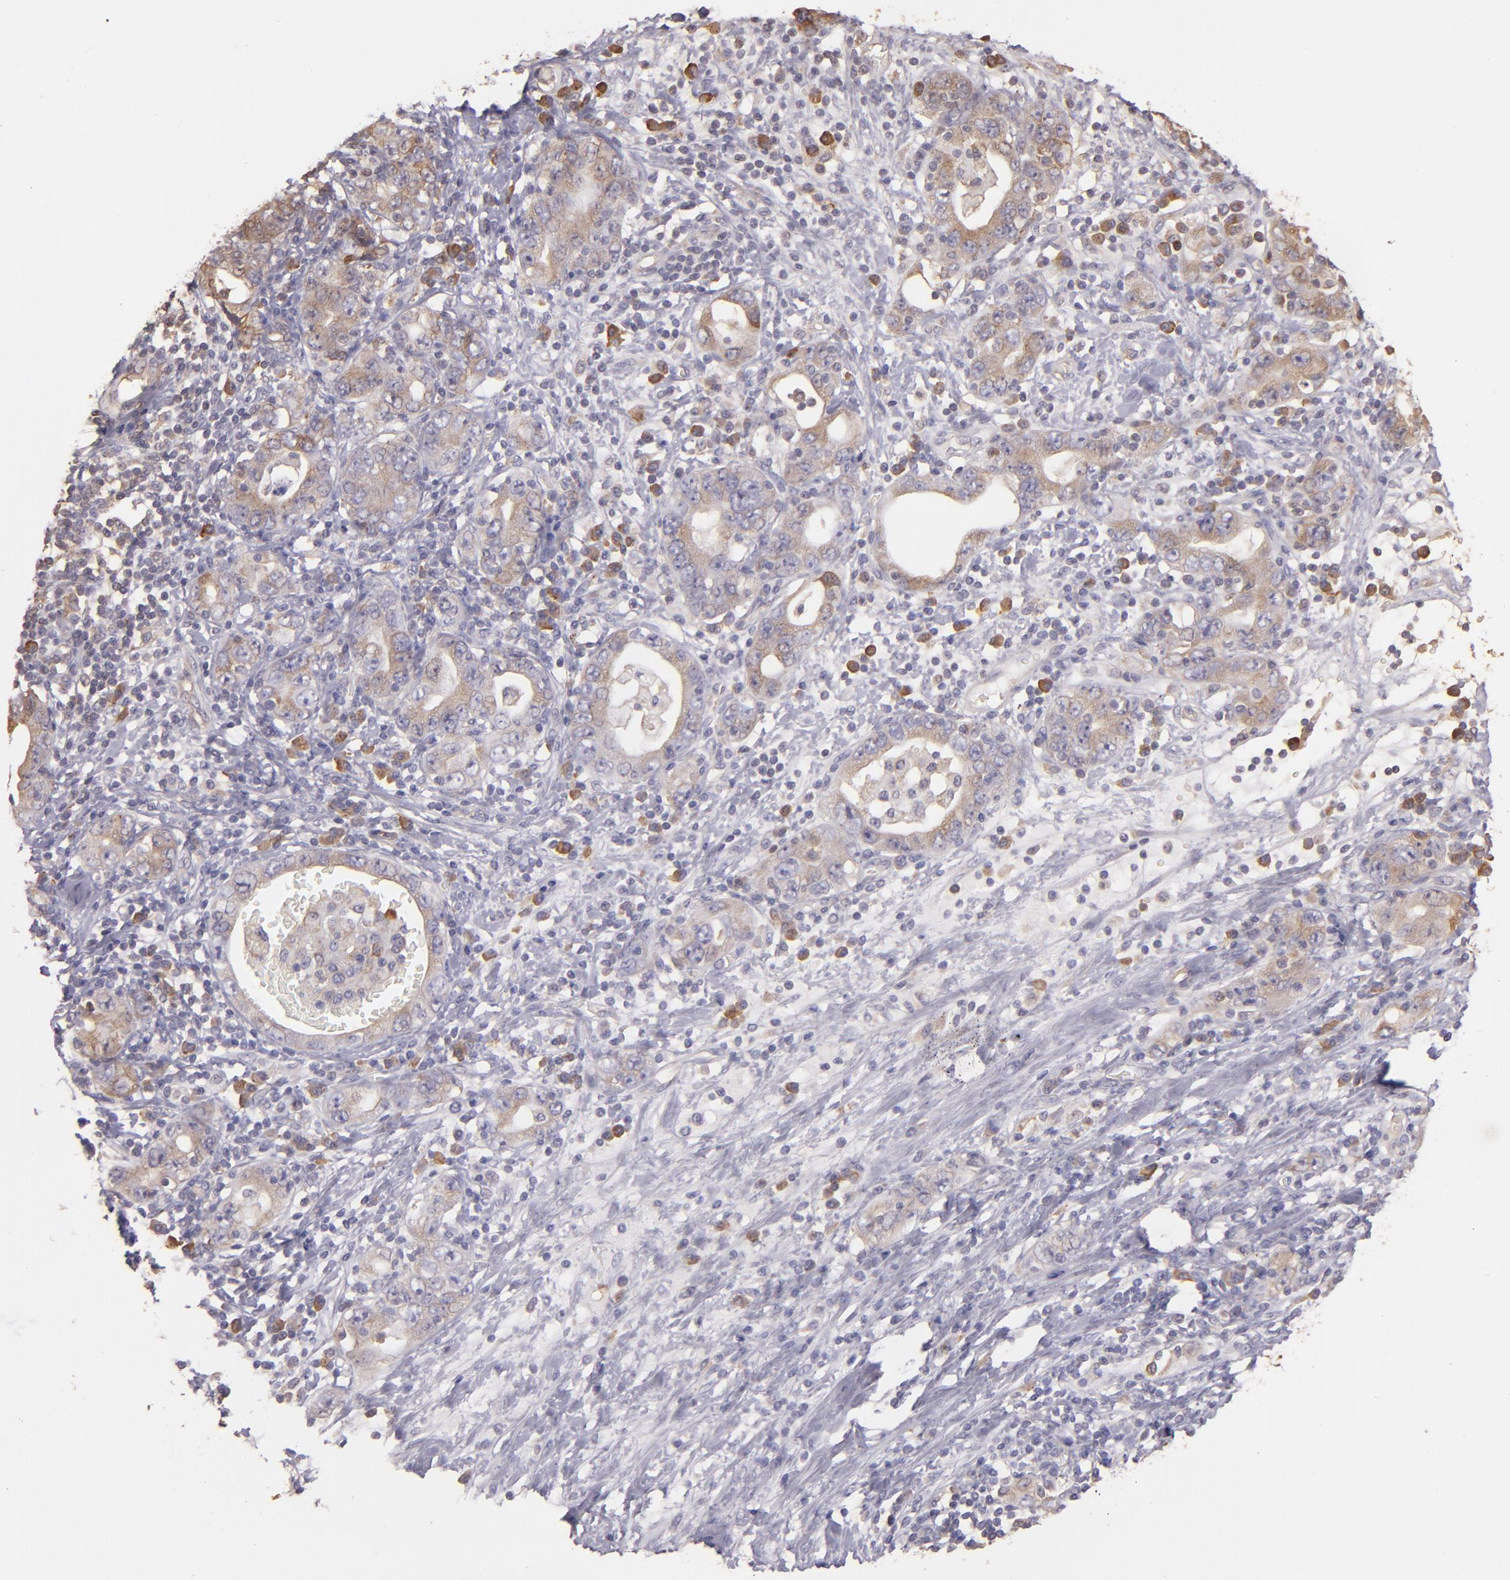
{"staining": {"intensity": "moderate", "quantity": ">75%", "location": "cytoplasmic/membranous"}, "tissue": "stomach cancer", "cell_type": "Tumor cells", "image_type": "cancer", "snomed": [{"axis": "morphology", "description": "Adenocarcinoma, NOS"}, {"axis": "topography", "description": "Stomach, lower"}], "caption": "Protein expression analysis of stomach cancer (adenocarcinoma) shows moderate cytoplasmic/membranous staining in about >75% of tumor cells. (DAB (3,3'-diaminobenzidine) = brown stain, brightfield microscopy at high magnification).", "gene": "ECE1", "patient": {"sex": "female", "age": 93}}